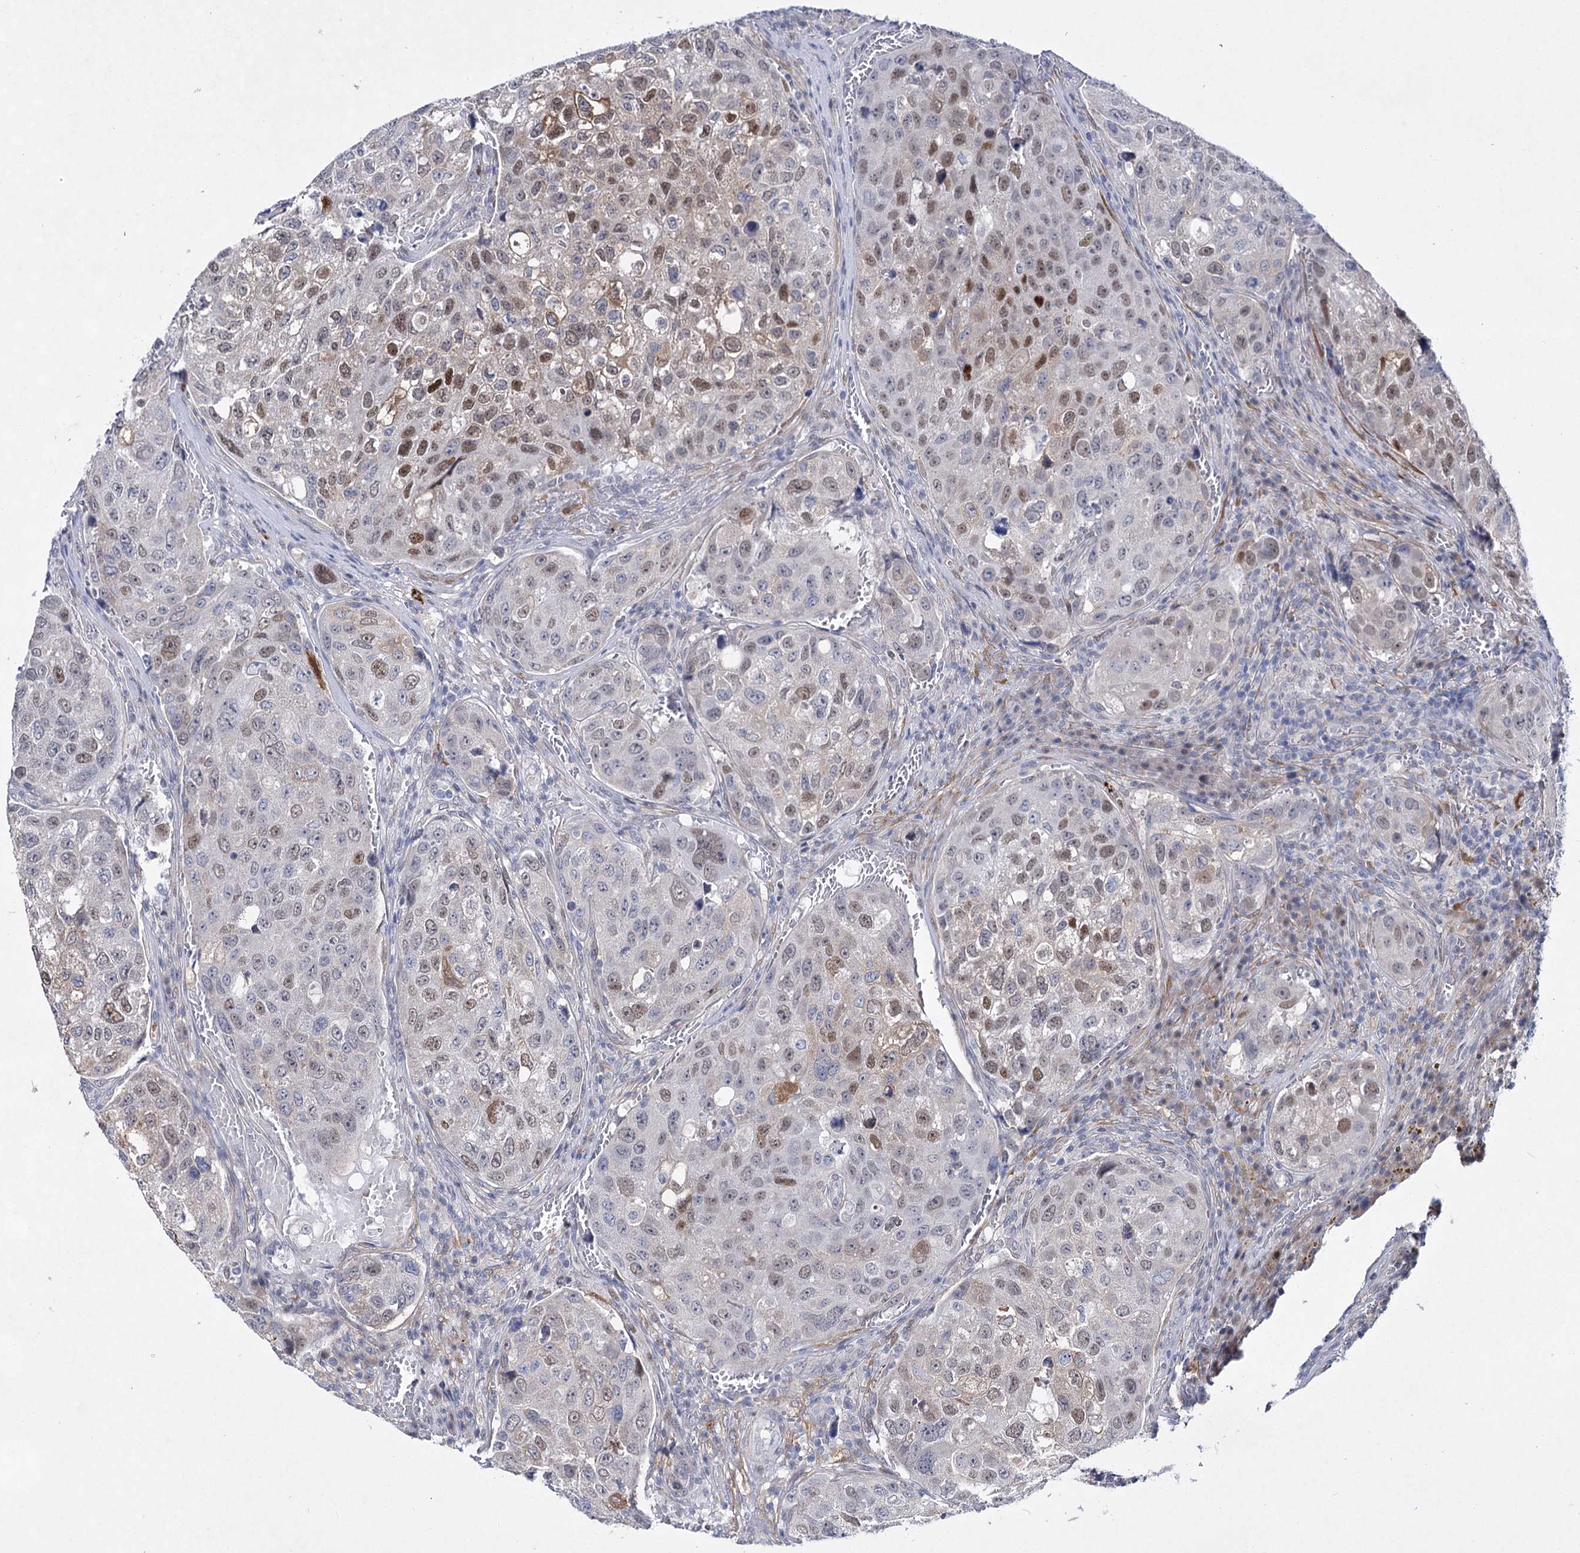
{"staining": {"intensity": "moderate", "quantity": "25%-75%", "location": "nuclear"}, "tissue": "urothelial cancer", "cell_type": "Tumor cells", "image_type": "cancer", "snomed": [{"axis": "morphology", "description": "Urothelial carcinoma, High grade"}, {"axis": "topography", "description": "Lymph node"}, {"axis": "topography", "description": "Urinary bladder"}], "caption": "This image demonstrates immunohistochemistry (IHC) staining of human urothelial carcinoma (high-grade), with medium moderate nuclear staining in about 25%-75% of tumor cells.", "gene": "UGDH", "patient": {"sex": "male", "age": 51}}